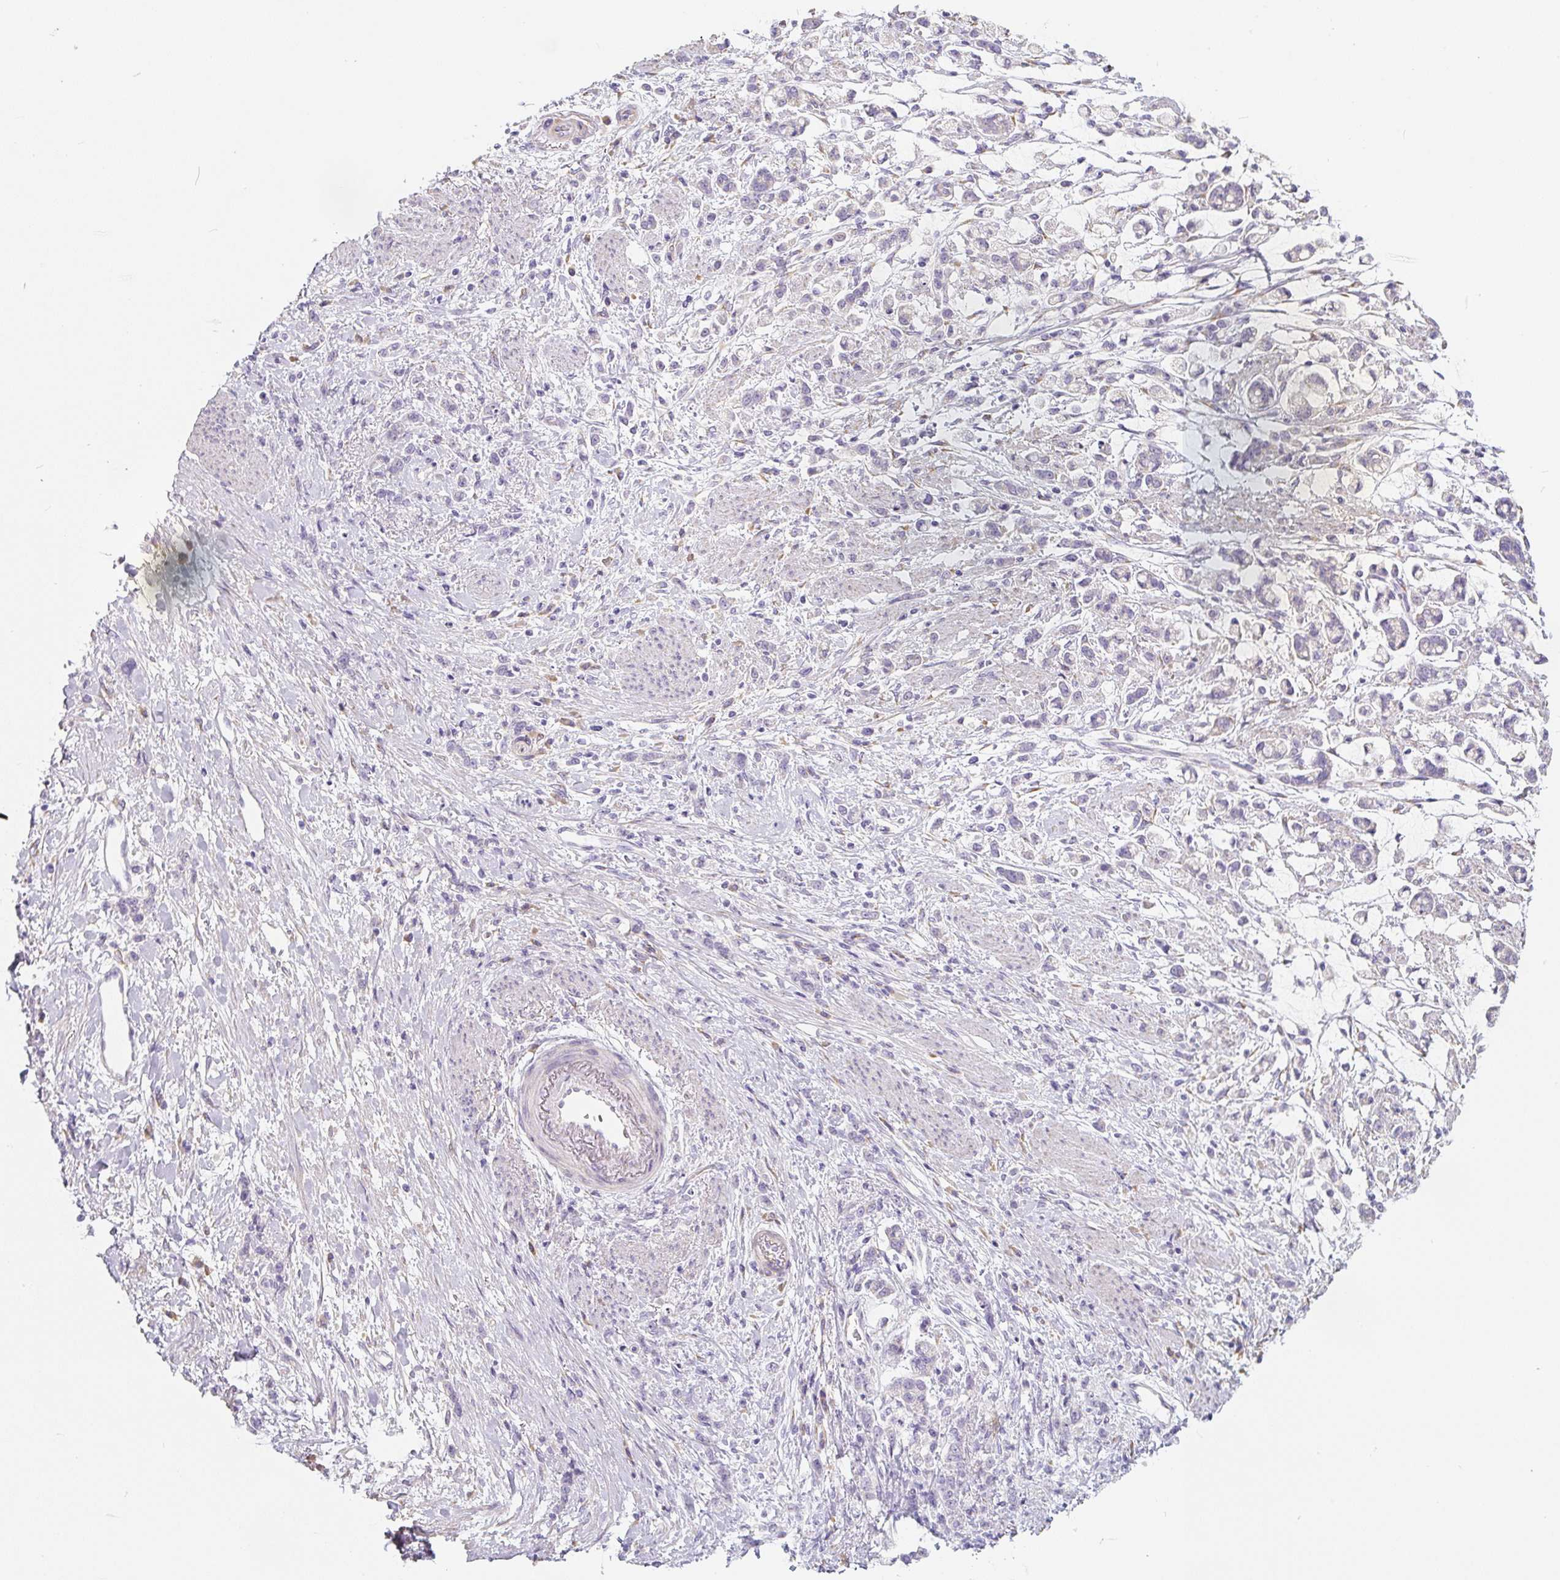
{"staining": {"intensity": "negative", "quantity": "none", "location": "none"}, "tissue": "stomach cancer", "cell_type": "Tumor cells", "image_type": "cancer", "snomed": [{"axis": "morphology", "description": "Adenocarcinoma, NOS"}, {"axis": "topography", "description": "Stomach"}], "caption": "DAB immunohistochemical staining of stomach adenocarcinoma reveals no significant positivity in tumor cells. The staining is performed using DAB (3,3'-diaminobenzidine) brown chromogen with nuclei counter-stained in using hematoxylin.", "gene": "PWWP3B", "patient": {"sex": "female", "age": 60}}